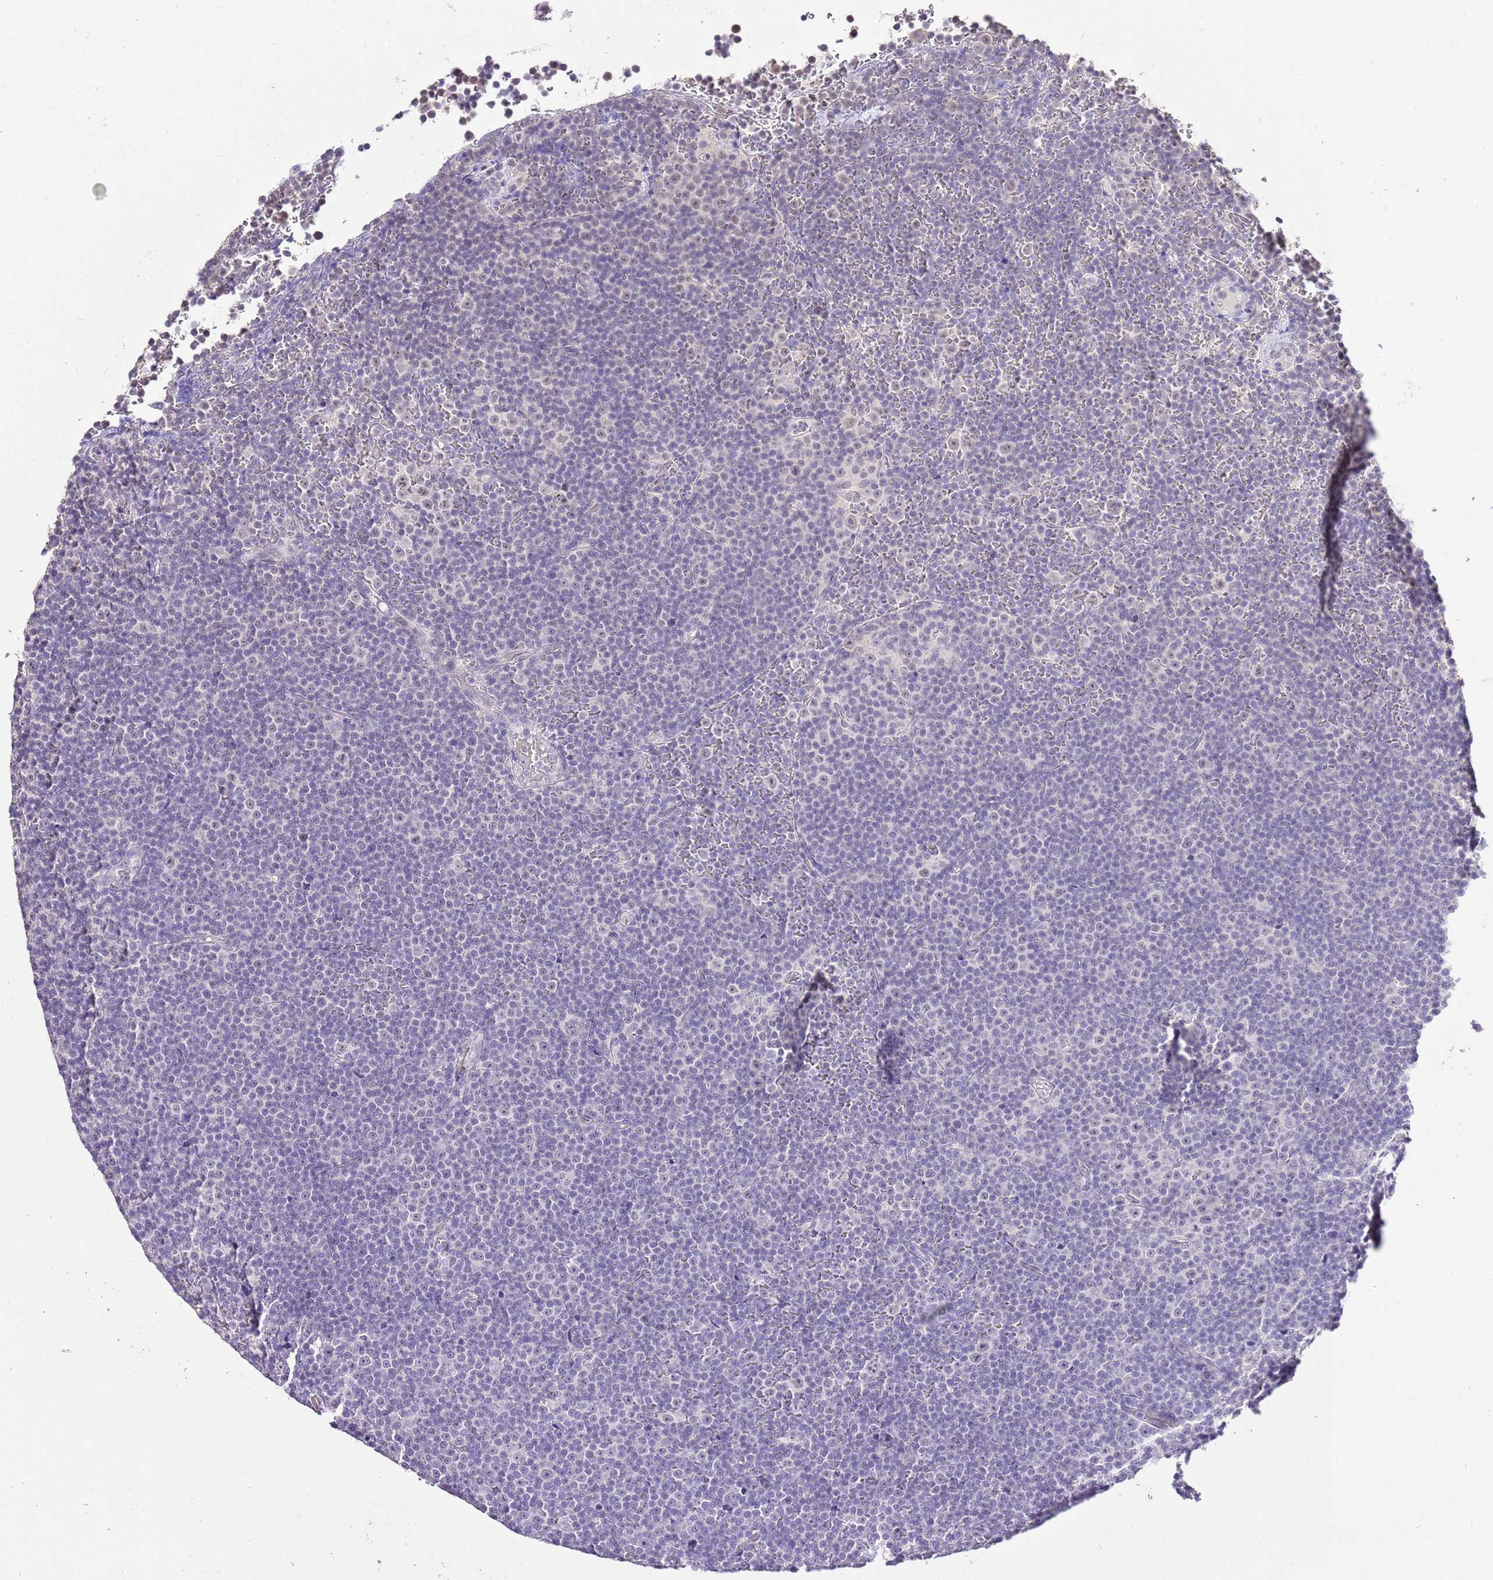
{"staining": {"intensity": "weak", "quantity": "25%-75%", "location": "nuclear"}, "tissue": "lymphoma", "cell_type": "Tumor cells", "image_type": "cancer", "snomed": [{"axis": "morphology", "description": "Malignant lymphoma, non-Hodgkin's type, Low grade"}, {"axis": "topography", "description": "Lymph node"}], "caption": "An immunohistochemistry micrograph of neoplastic tissue is shown. Protein staining in brown labels weak nuclear positivity in low-grade malignant lymphoma, non-Hodgkin's type within tumor cells. The protein of interest is stained brown, and the nuclei are stained in blue (DAB IHC with brightfield microscopy, high magnification).", "gene": "IZUMO4", "patient": {"sex": "female", "age": 67}}